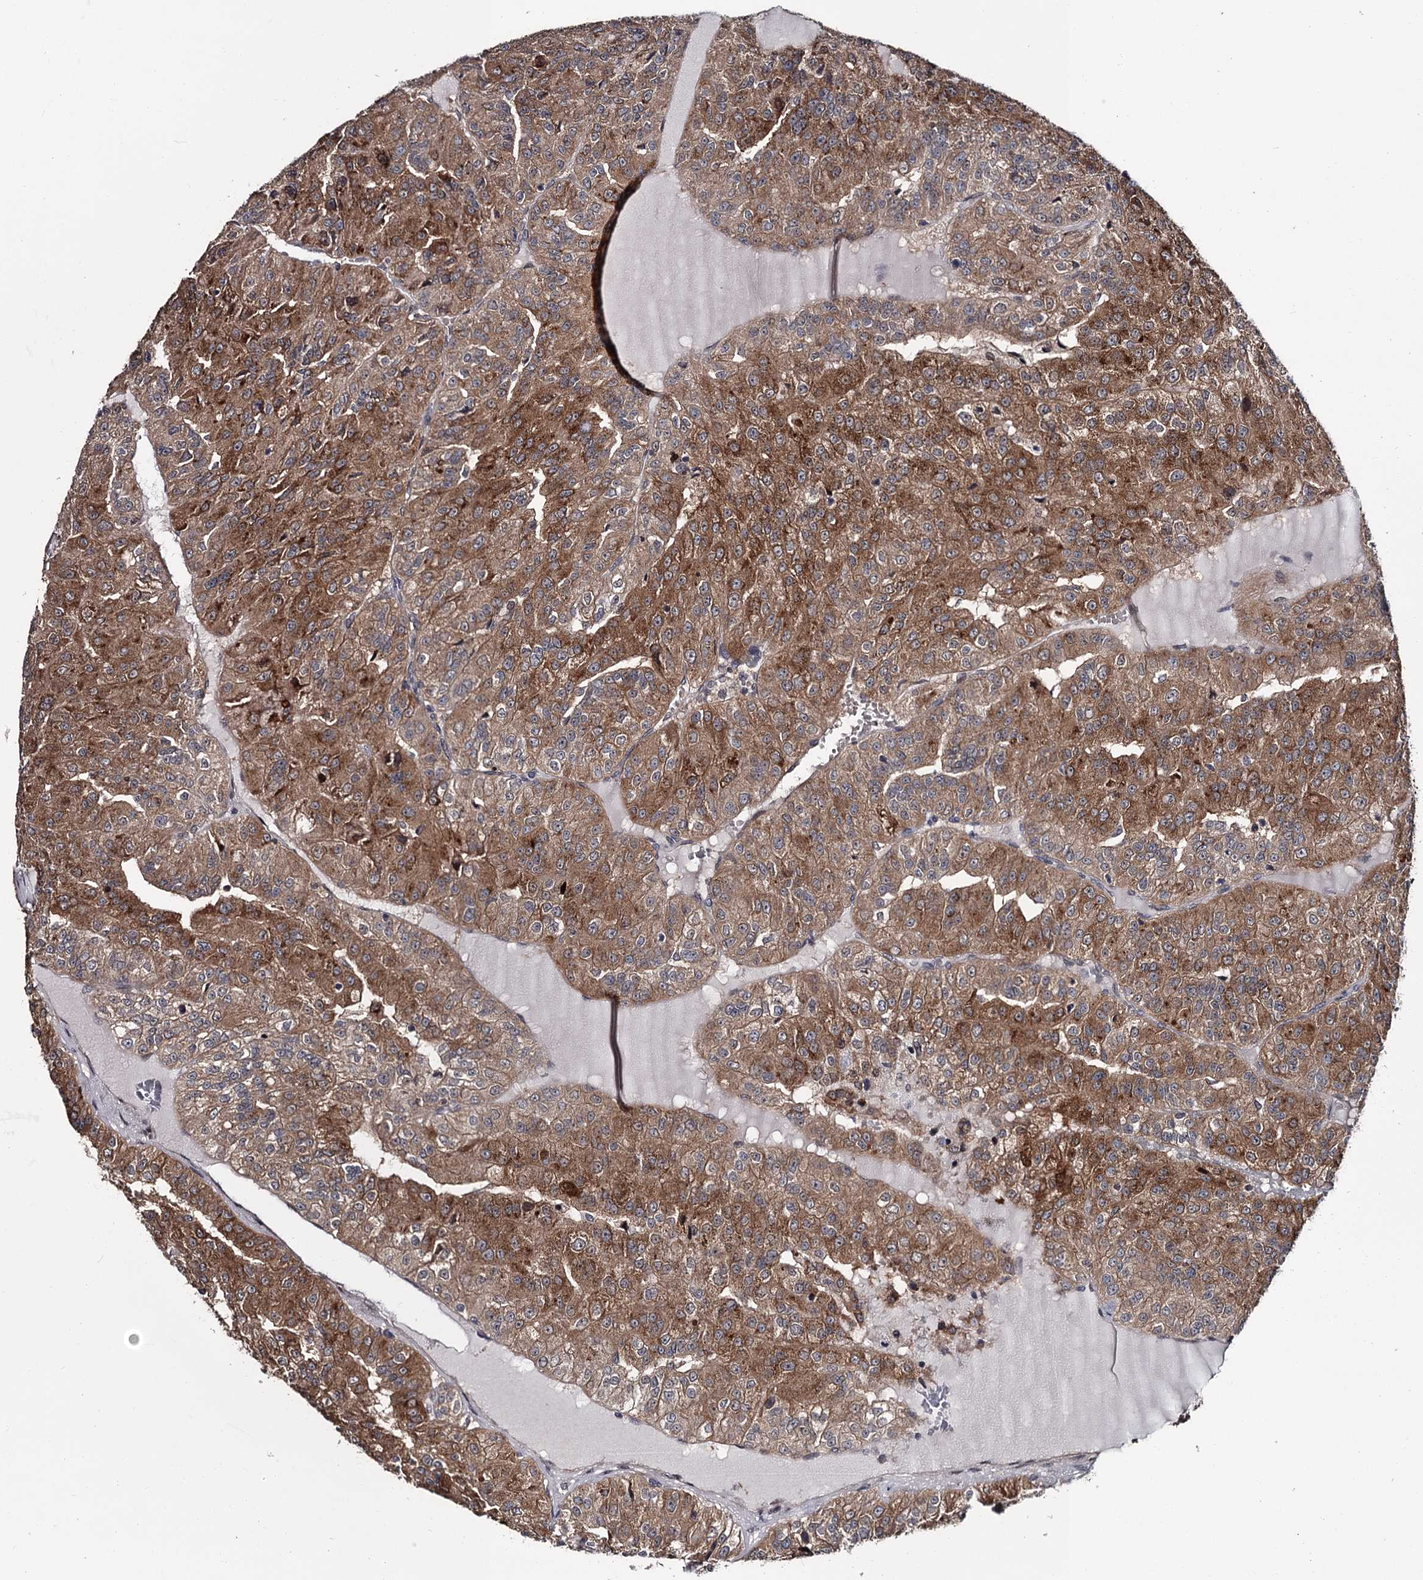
{"staining": {"intensity": "moderate", "quantity": ">75%", "location": "cytoplasmic/membranous"}, "tissue": "renal cancer", "cell_type": "Tumor cells", "image_type": "cancer", "snomed": [{"axis": "morphology", "description": "Adenocarcinoma, NOS"}, {"axis": "topography", "description": "Kidney"}], "caption": "A brown stain highlights moderate cytoplasmic/membranous staining of a protein in human renal adenocarcinoma tumor cells.", "gene": "DAO", "patient": {"sex": "female", "age": 63}}